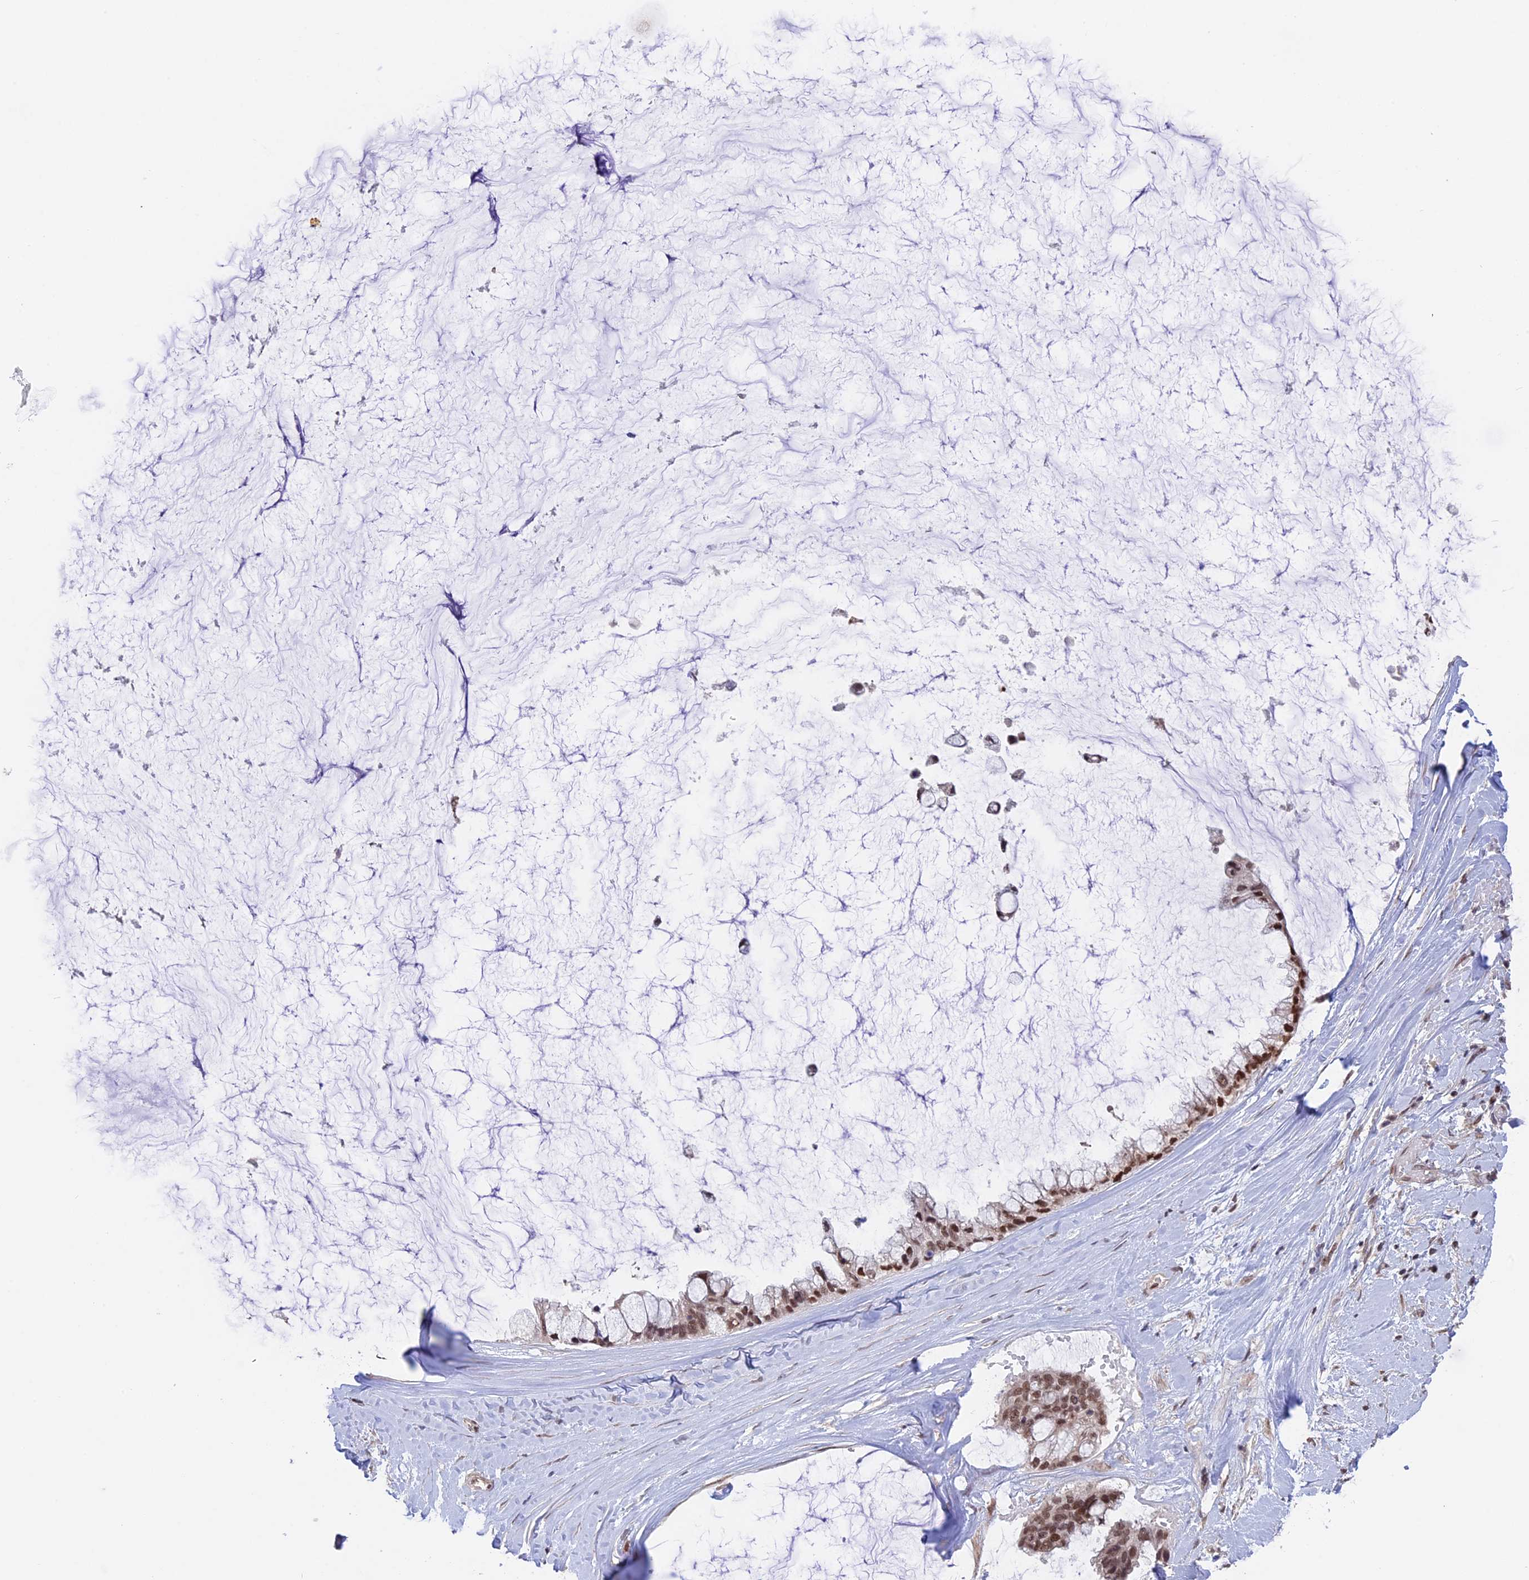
{"staining": {"intensity": "moderate", "quantity": ">75%", "location": "nuclear"}, "tissue": "ovarian cancer", "cell_type": "Tumor cells", "image_type": "cancer", "snomed": [{"axis": "morphology", "description": "Cystadenocarcinoma, mucinous, NOS"}, {"axis": "topography", "description": "Ovary"}], "caption": "Ovarian mucinous cystadenocarcinoma stained with a brown dye exhibits moderate nuclear positive expression in about >75% of tumor cells.", "gene": "RFC5", "patient": {"sex": "female", "age": 39}}